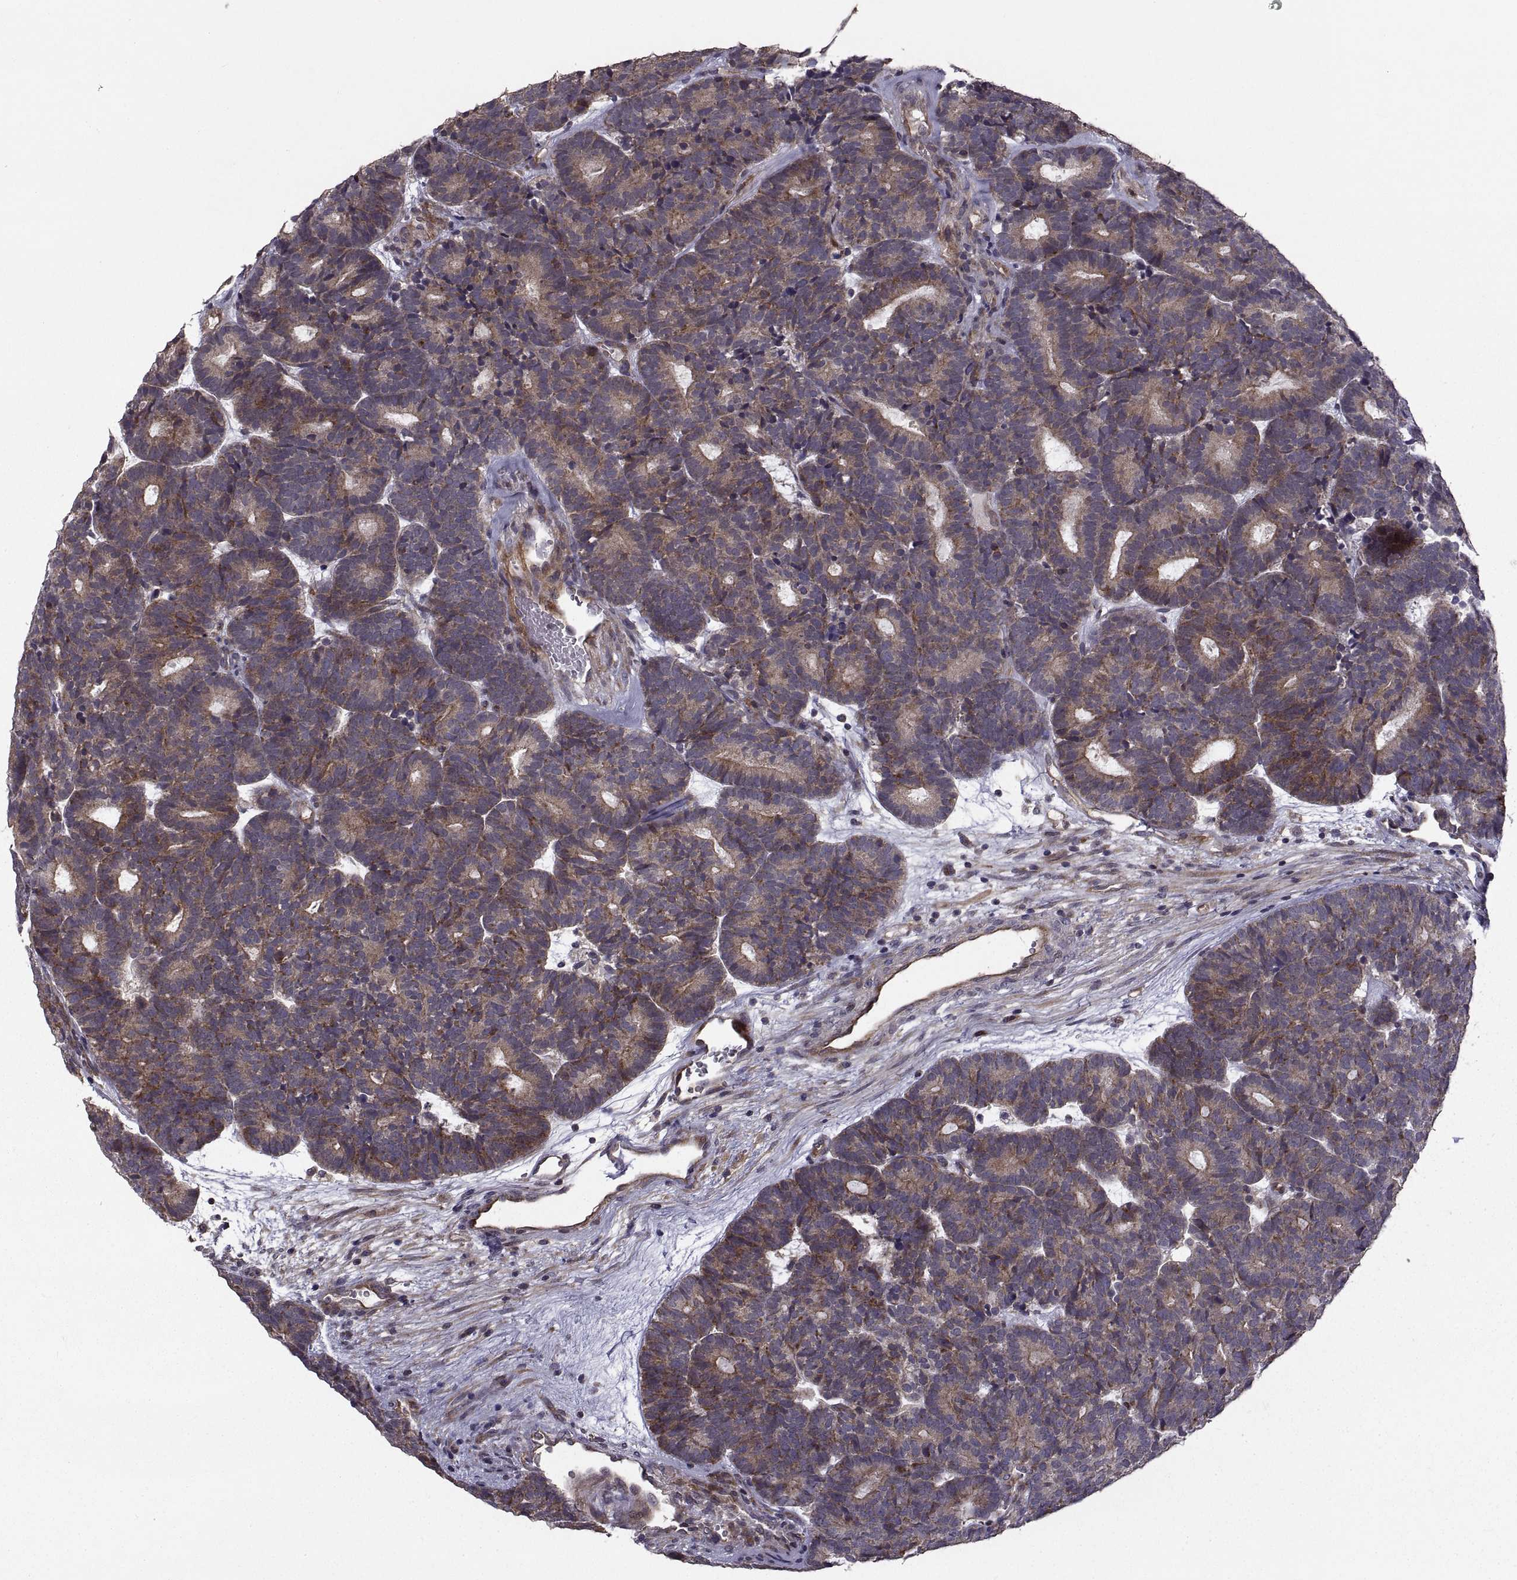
{"staining": {"intensity": "moderate", "quantity": "25%-75%", "location": "cytoplasmic/membranous"}, "tissue": "head and neck cancer", "cell_type": "Tumor cells", "image_type": "cancer", "snomed": [{"axis": "morphology", "description": "Adenocarcinoma, NOS"}, {"axis": "topography", "description": "Head-Neck"}], "caption": "Head and neck cancer stained with a brown dye displays moderate cytoplasmic/membranous positive positivity in approximately 25%-75% of tumor cells.", "gene": "PMM2", "patient": {"sex": "female", "age": 81}}